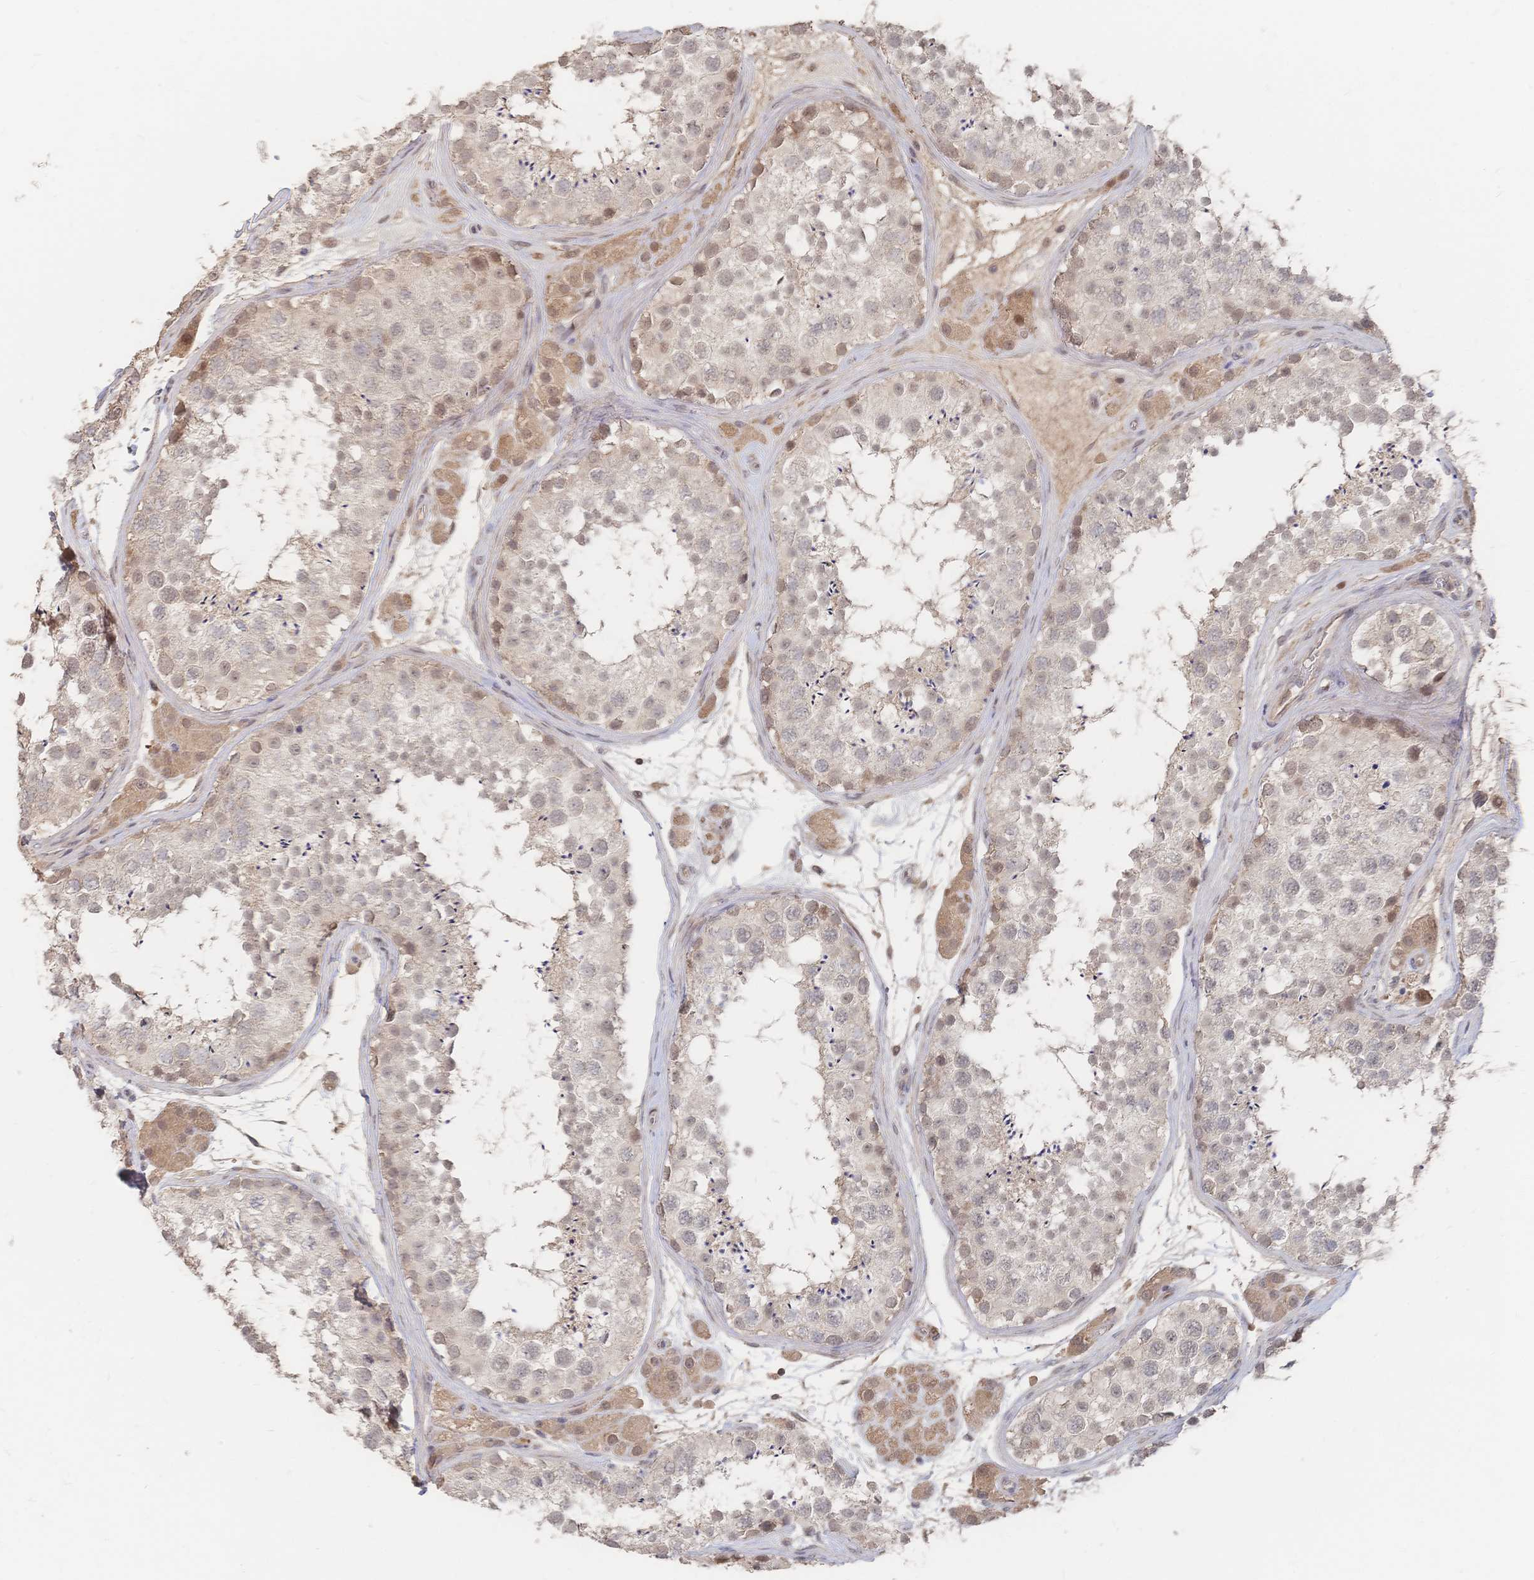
{"staining": {"intensity": "moderate", "quantity": "<25%", "location": "cytoplasmic/membranous"}, "tissue": "testis", "cell_type": "Cells in seminiferous ducts", "image_type": "normal", "snomed": [{"axis": "morphology", "description": "Normal tissue, NOS"}, {"axis": "topography", "description": "Testis"}], "caption": "The image reveals a brown stain indicating the presence of a protein in the cytoplasmic/membranous of cells in seminiferous ducts in testis.", "gene": "LRP5", "patient": {"sex": "male", "age": 41}}